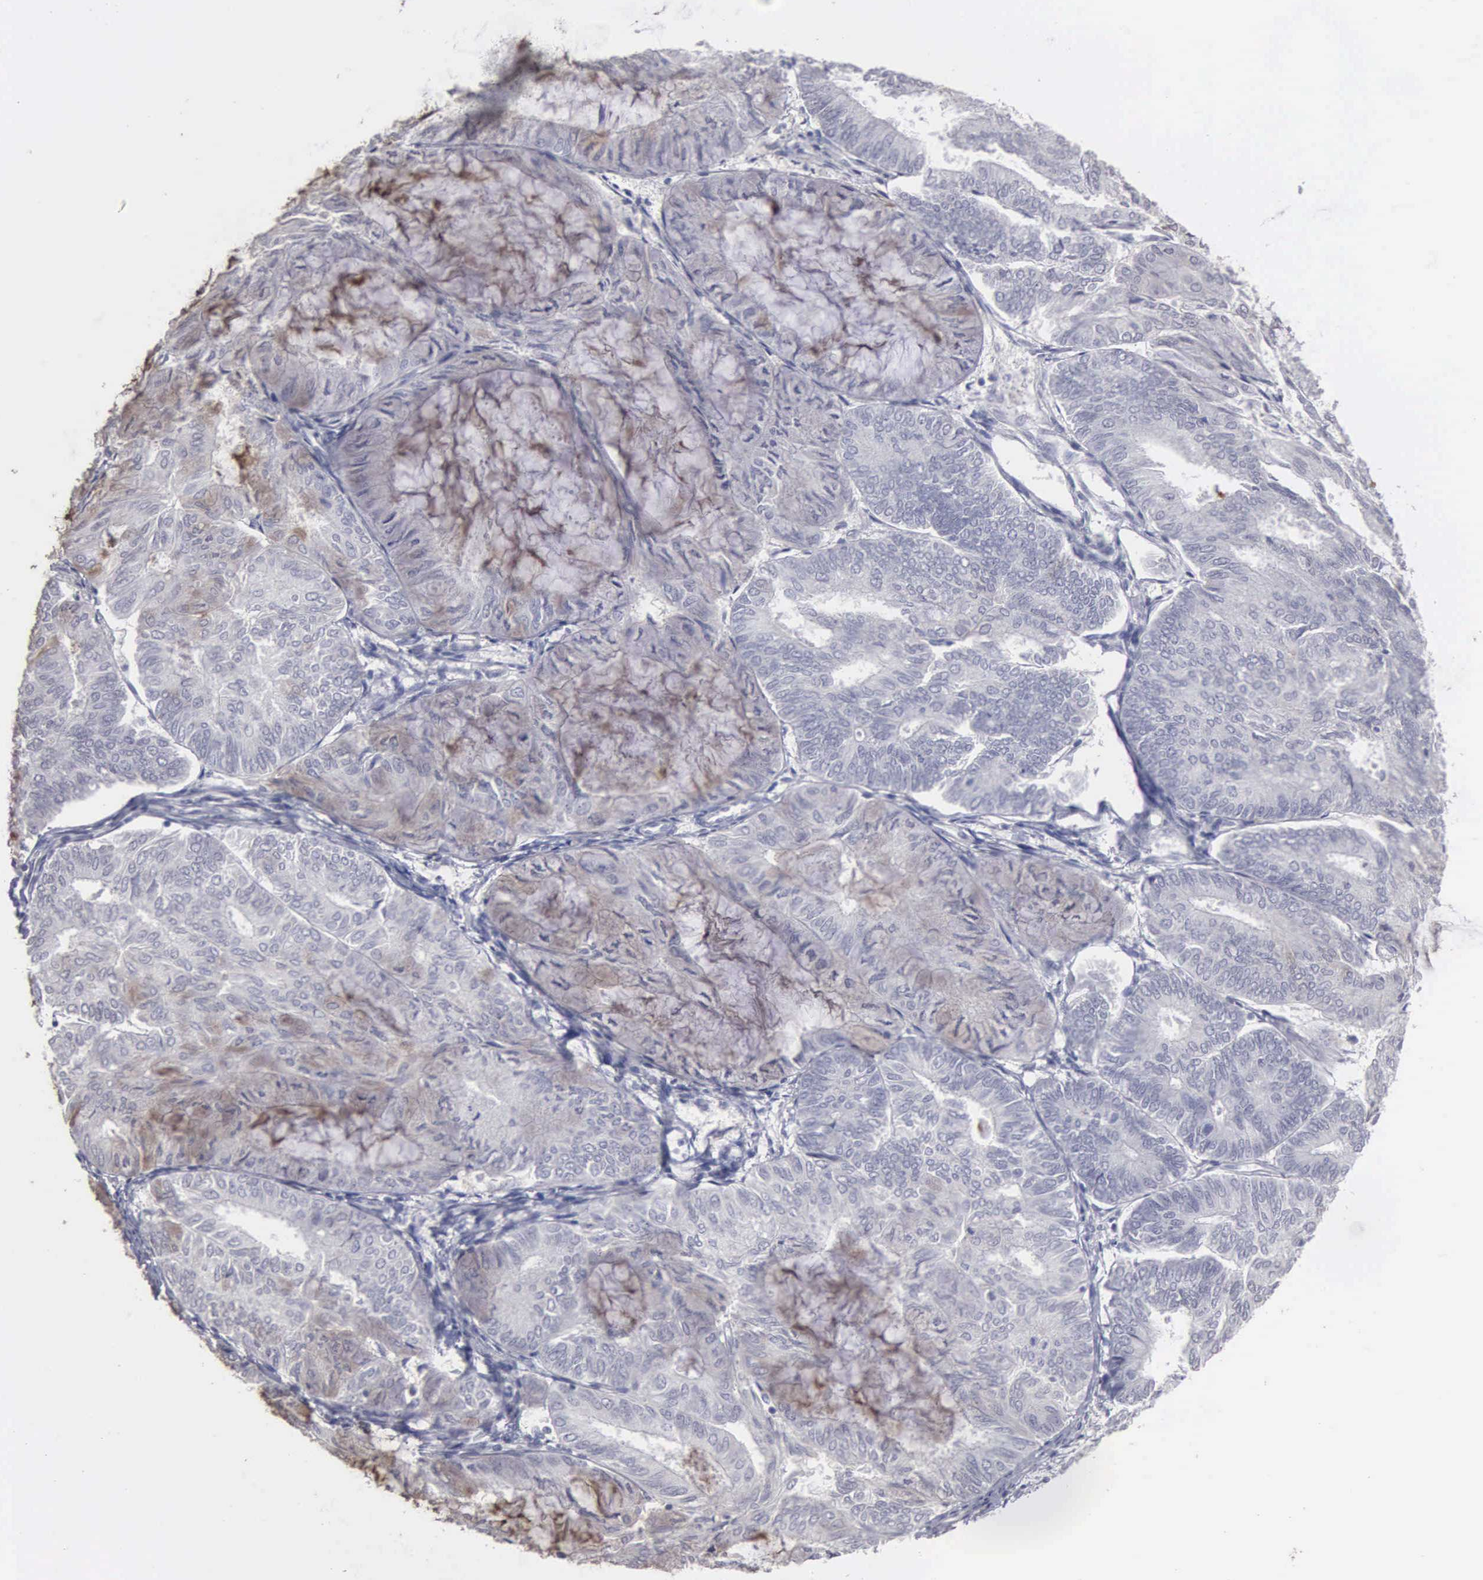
{"staining": {"intensity": "weak", "quantity": "<25%", "location": "cytoplasmic/membranous"}, "tissue": "endometrial cancer", "cell_type": "Tumor cells", "image_type": "cancer", "snomed": [{"axis": "morphology", "description": "Adenocarcinoma, NOS"}, {"axis": "topography", "description": "Endometrium"}], "caption": "IHC micrograph of endometrial adenocarcinoma stained for a protein (brown), which shows no positivity in tumor cells.", "gene": "UPB1", "patient": {"sex": "female", "age": 59}}